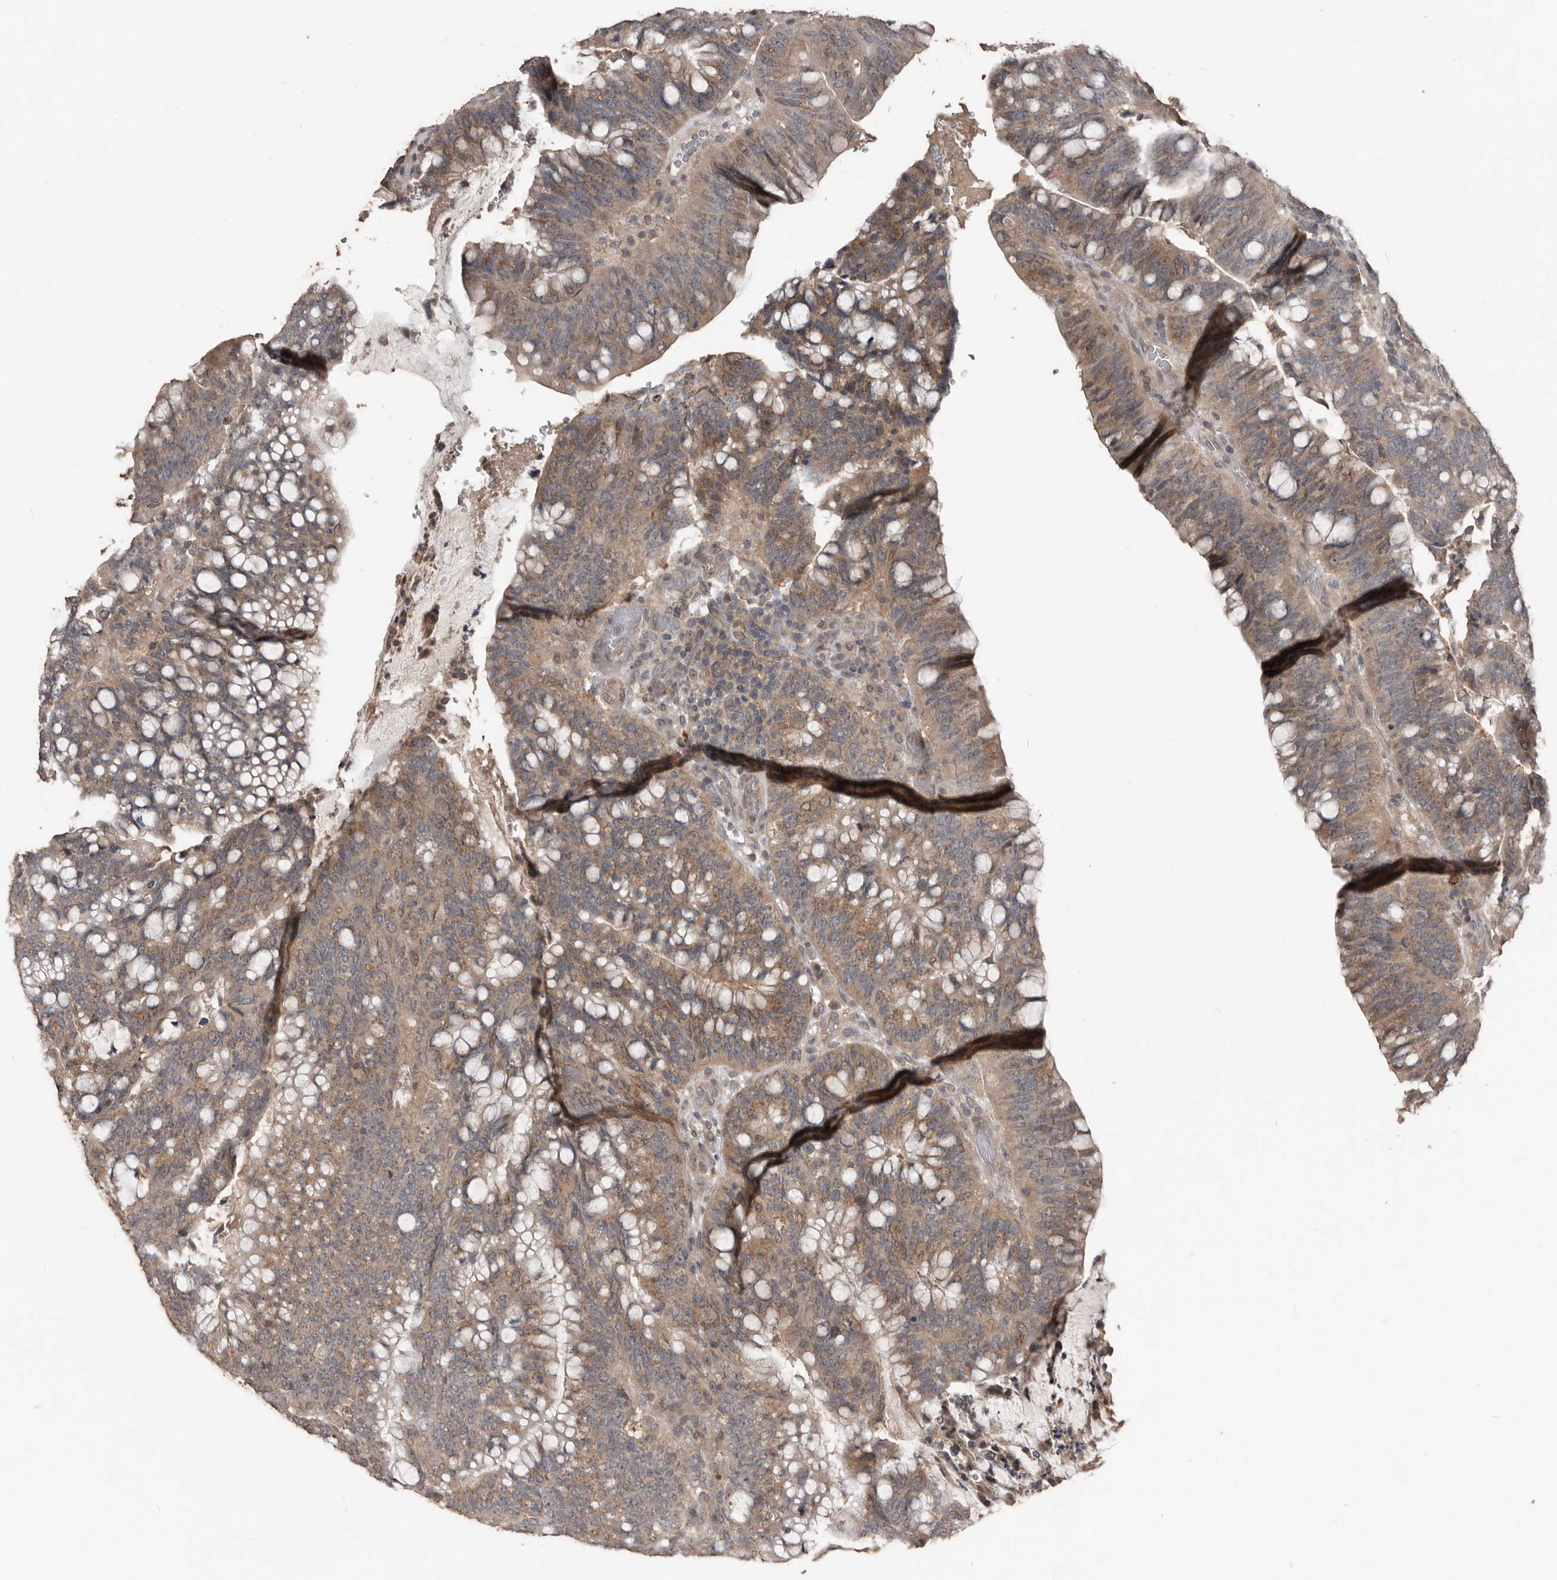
{"staining": {"intensity": "moderate", "quantity": ">75%", "location": "cytoplasmic/membranous"}, "tissue": "colorectal cancer", "cell_type": "Tumor cells", "image_type": "cancer", "snomed": [{"axis": "morphology", "description": "Adenocarcinoma, NOS"}, {"axis": "topography", "description": "Colon"}], "caption": "Immunohistochemical staining of human colorectal adenocarcinoma demonstrates moderate cytoplasmic/membranous protein staining in about >75% of tumor cells.", "gene": "BAMBI", "patient": {"sex": "female", "age": 66}}